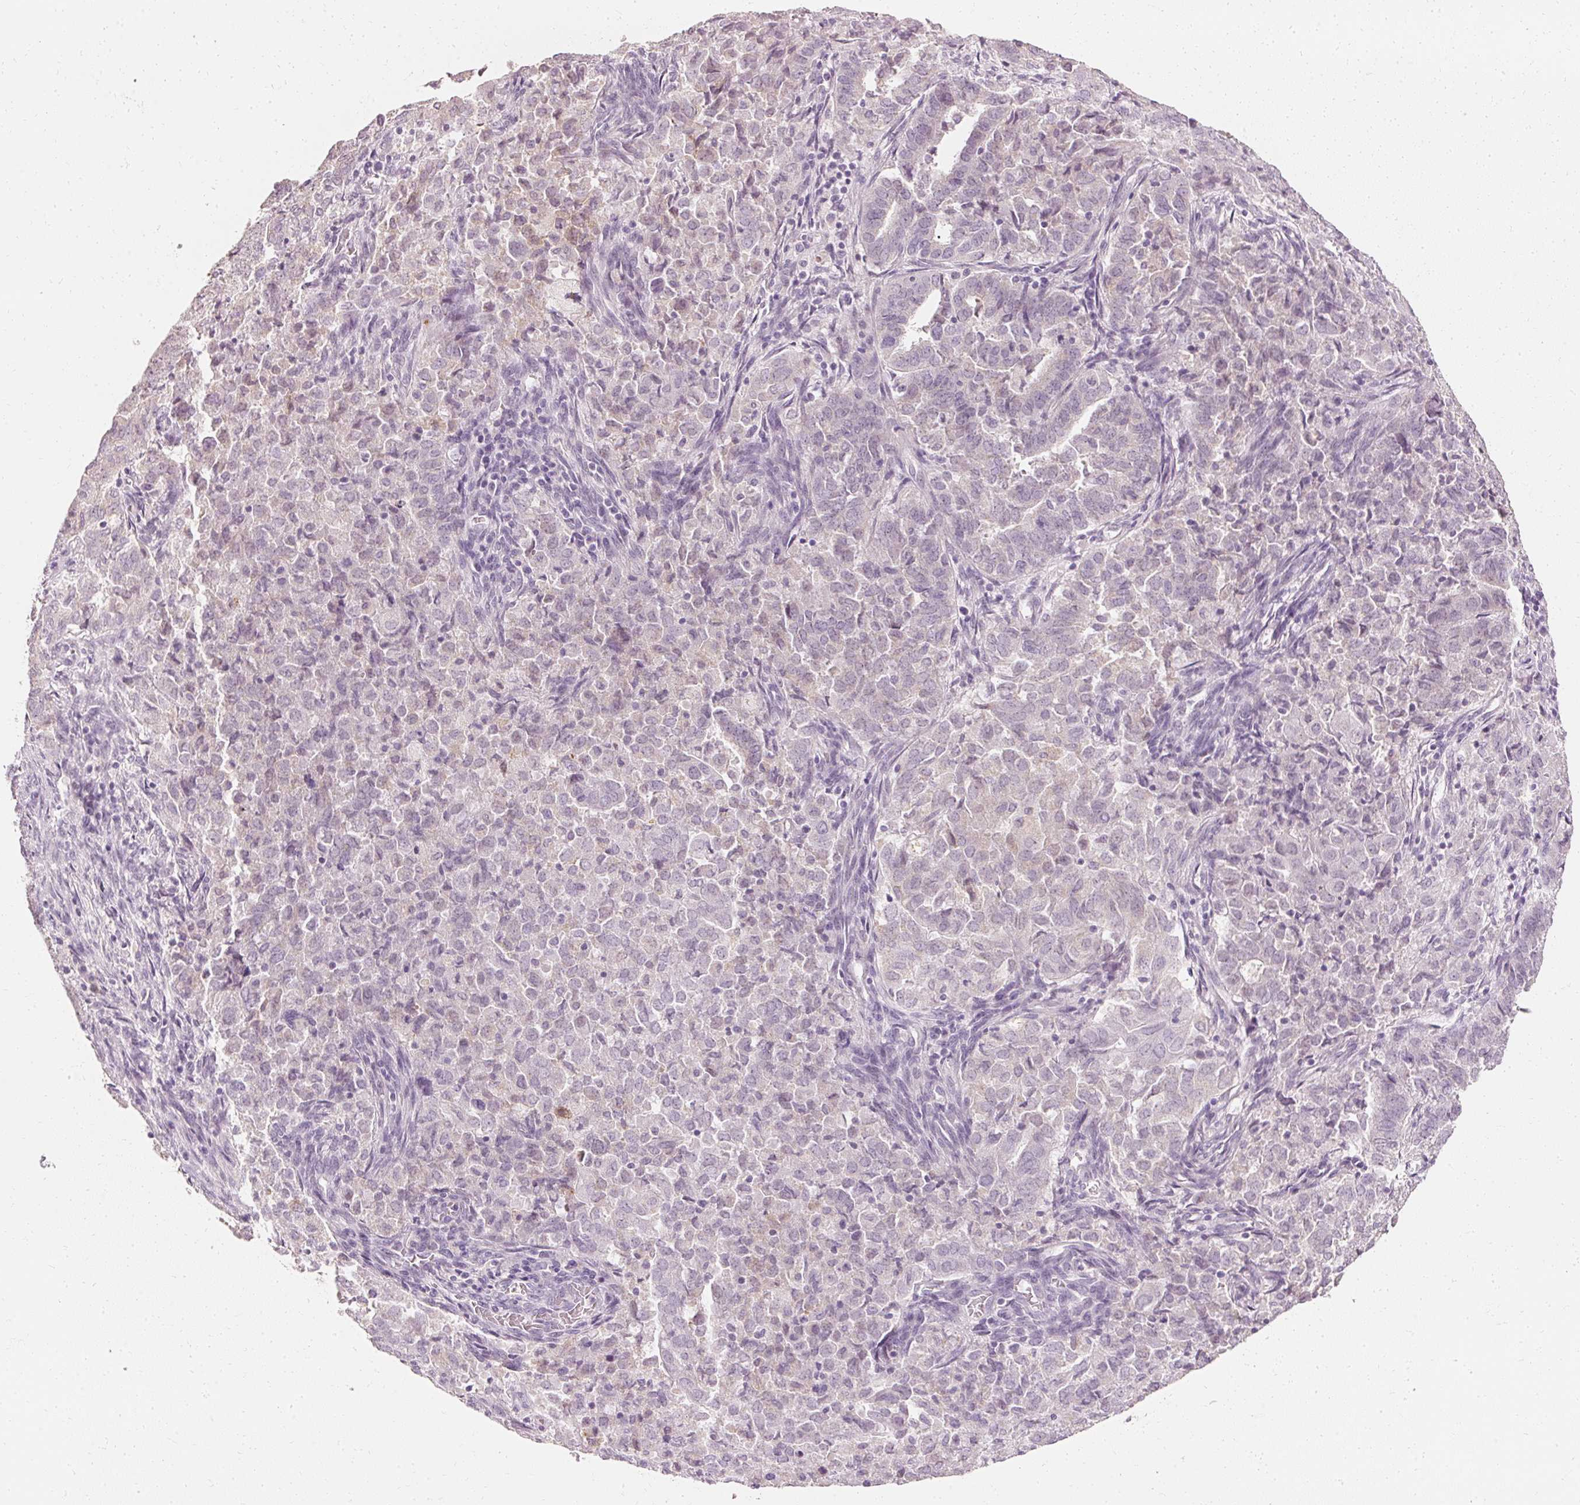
{"staining": {"intensity": "weak", "quantity": "<25%", "location": "cytoplasmic/membranous,nuclear"}, "tissue": "endometrial cancer", "cell_type": "Tumor cells", "image_type": "cancer", "snomed": [{"axis": "morphology", "description": "Adenocarcinoma, NOS"}, {"axis": "topography", "description": "Endometrium"}], "caption": "The immunohistochemistry (IHC) photomicrograph has no significant staining in tumor cells of endometrial cancer tissue.", "gene": "ELAVL3", "patient": {"sex": "female", "age": 72}}